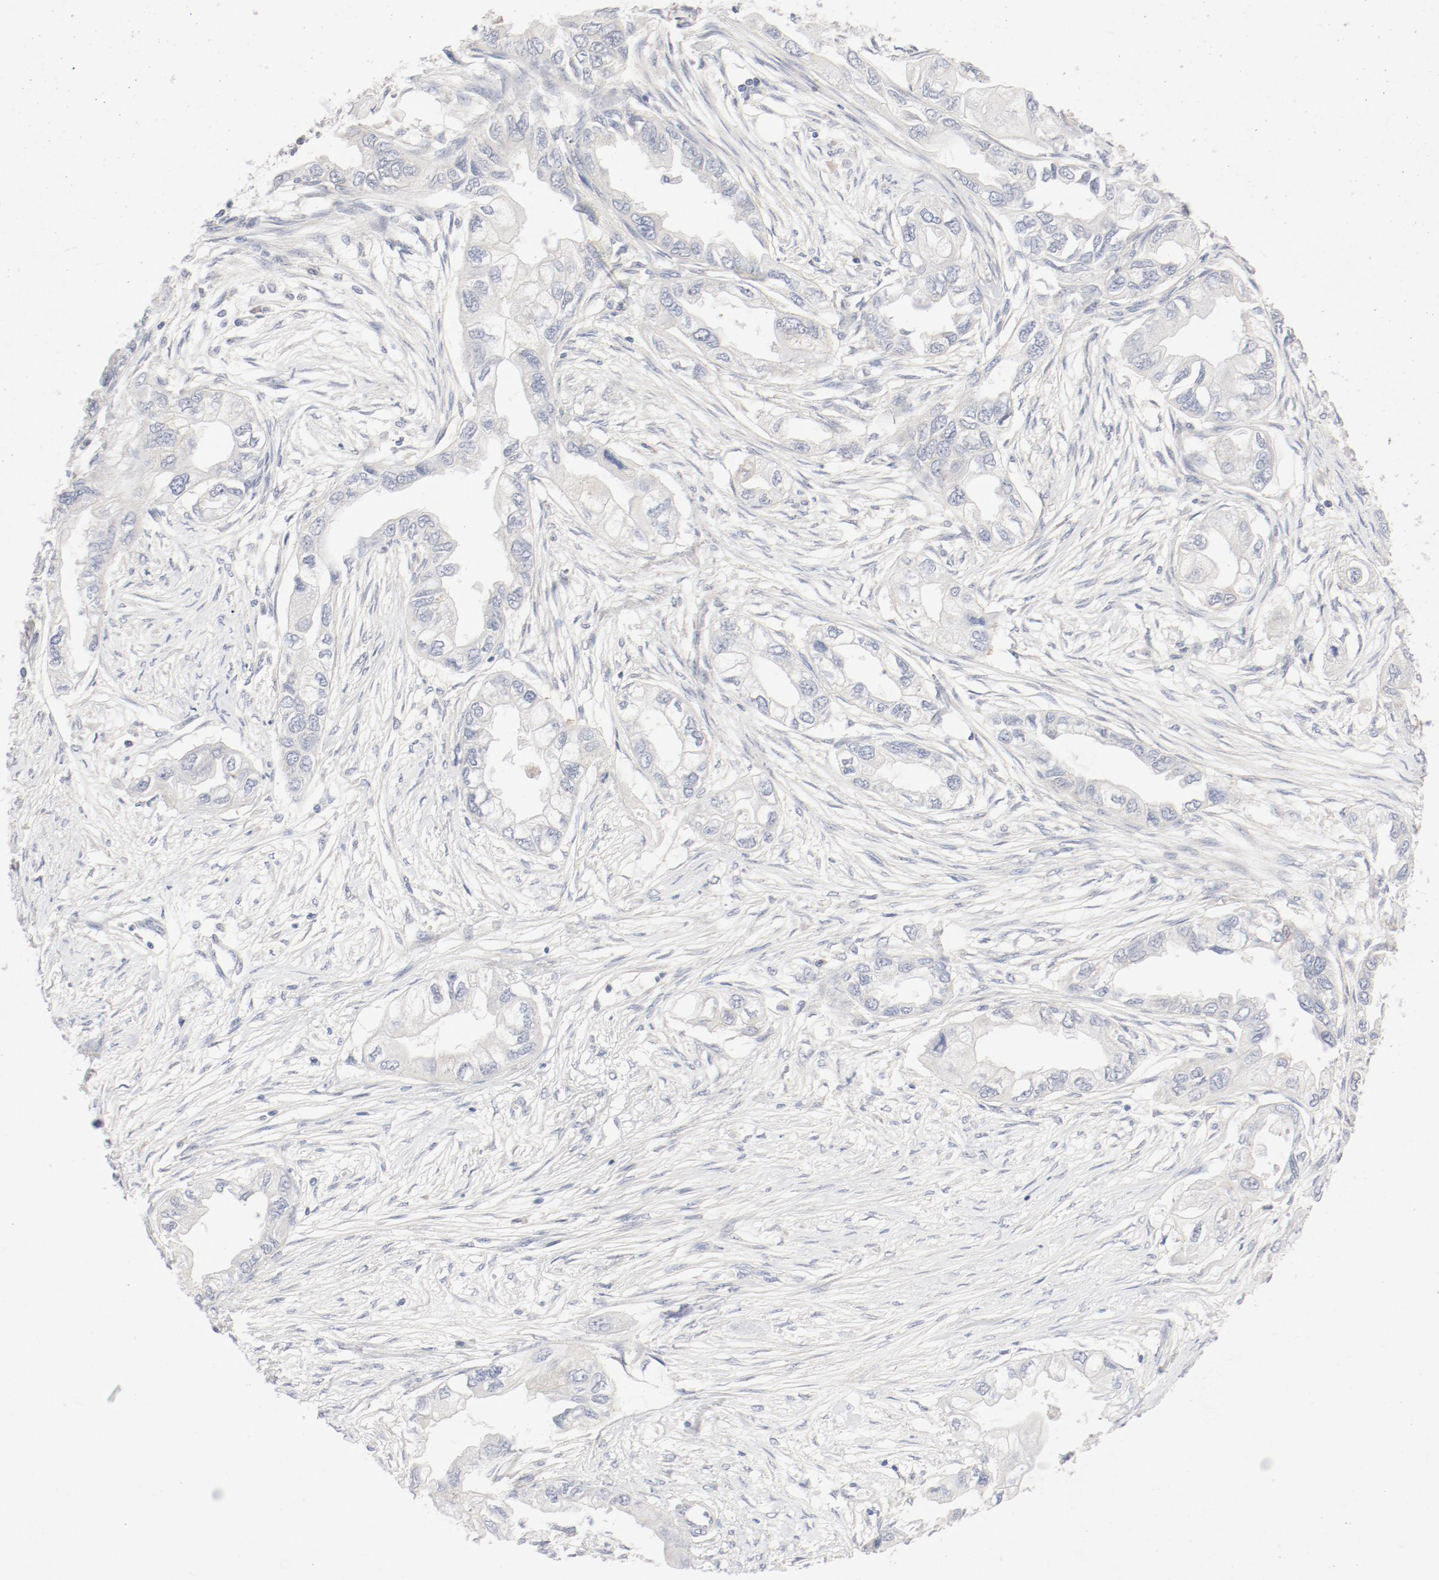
{"staining": {"intensity": "negative", "quantity": "none", "location": "none"}, "tissue": "endometrial cancer", "cell_type": "Tumor cells", "image_type": "cancer", "snomed": [{"axis": "morphology", "description": "Adenocarcinoma, NOS"}, {"axis": "topography", "description": "Endometrium"}], "caption": "Endometrial cancer (adenocarcinoma) was stained to show a protein in brown. There is no significant positivity in tumor cells. (Stains: DAB (3,3'-diaminobenzidine) immunohistochemistry with hematoxylin counter stain, Microscopy: brightfield microscopy at high magnification).", "gene": "PGM1", "patient": {"sex": "female", "age": 67}}